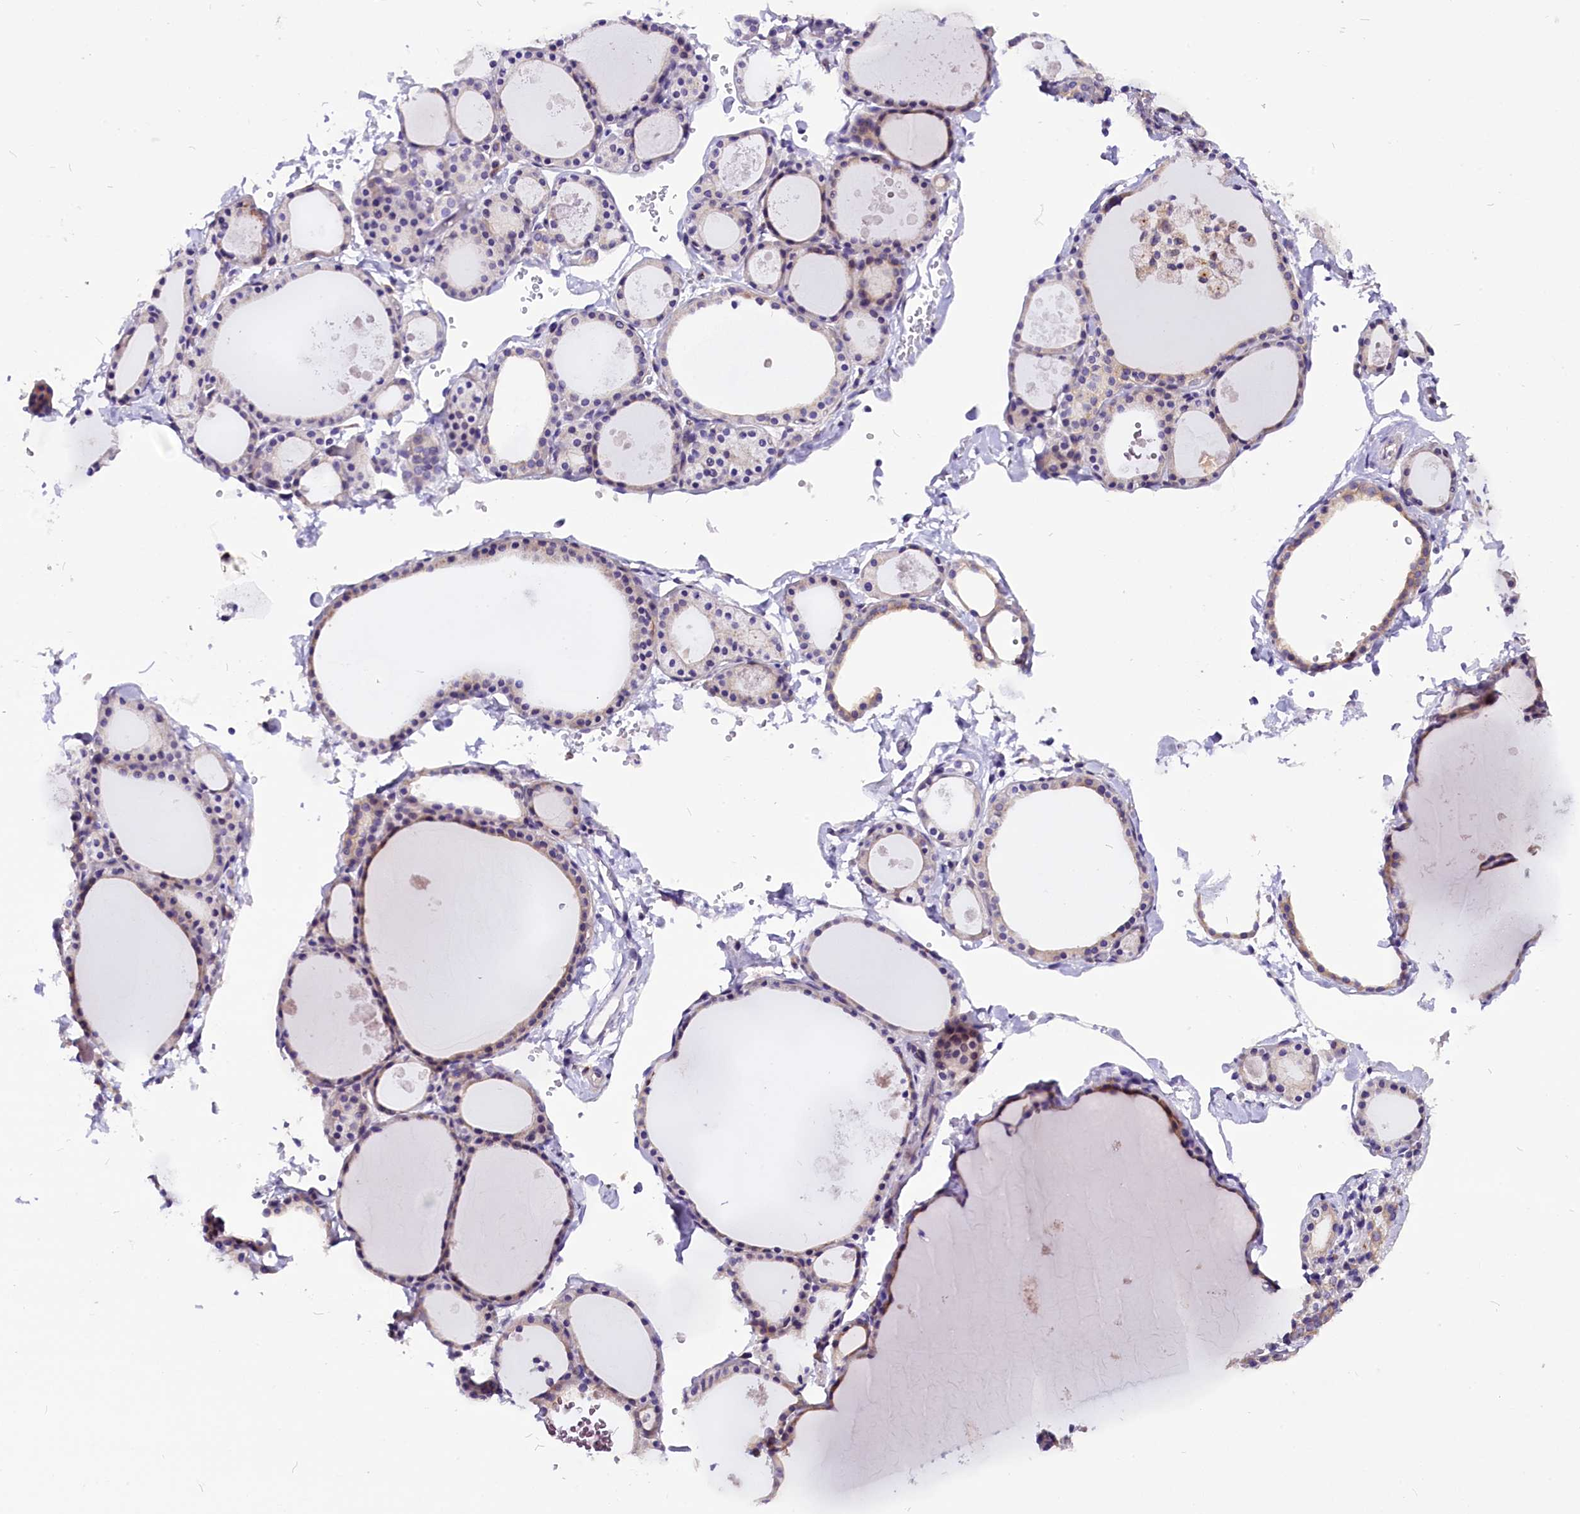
{"staining": {"intensity": "weak", "quantity": "25%-75%", "location": "cytoplasmic/membranous"}, "tissue": "thyroid gland", "cell_type": "Glandular cells", "image_type": "normal", "snomed": [{"axis": "morphology", "description": "Normal tissue, NOS"}, {"axis": "topography", "description": "Thyroid gland"}], "caption": "Thyroid gland stained with a brown dye displays weak cytoplasmic/membranous positive expression in approximately 25%-75% of glandular cells.", "gene": "CEP170", "patient": {"sex": "male", "age": 56}}